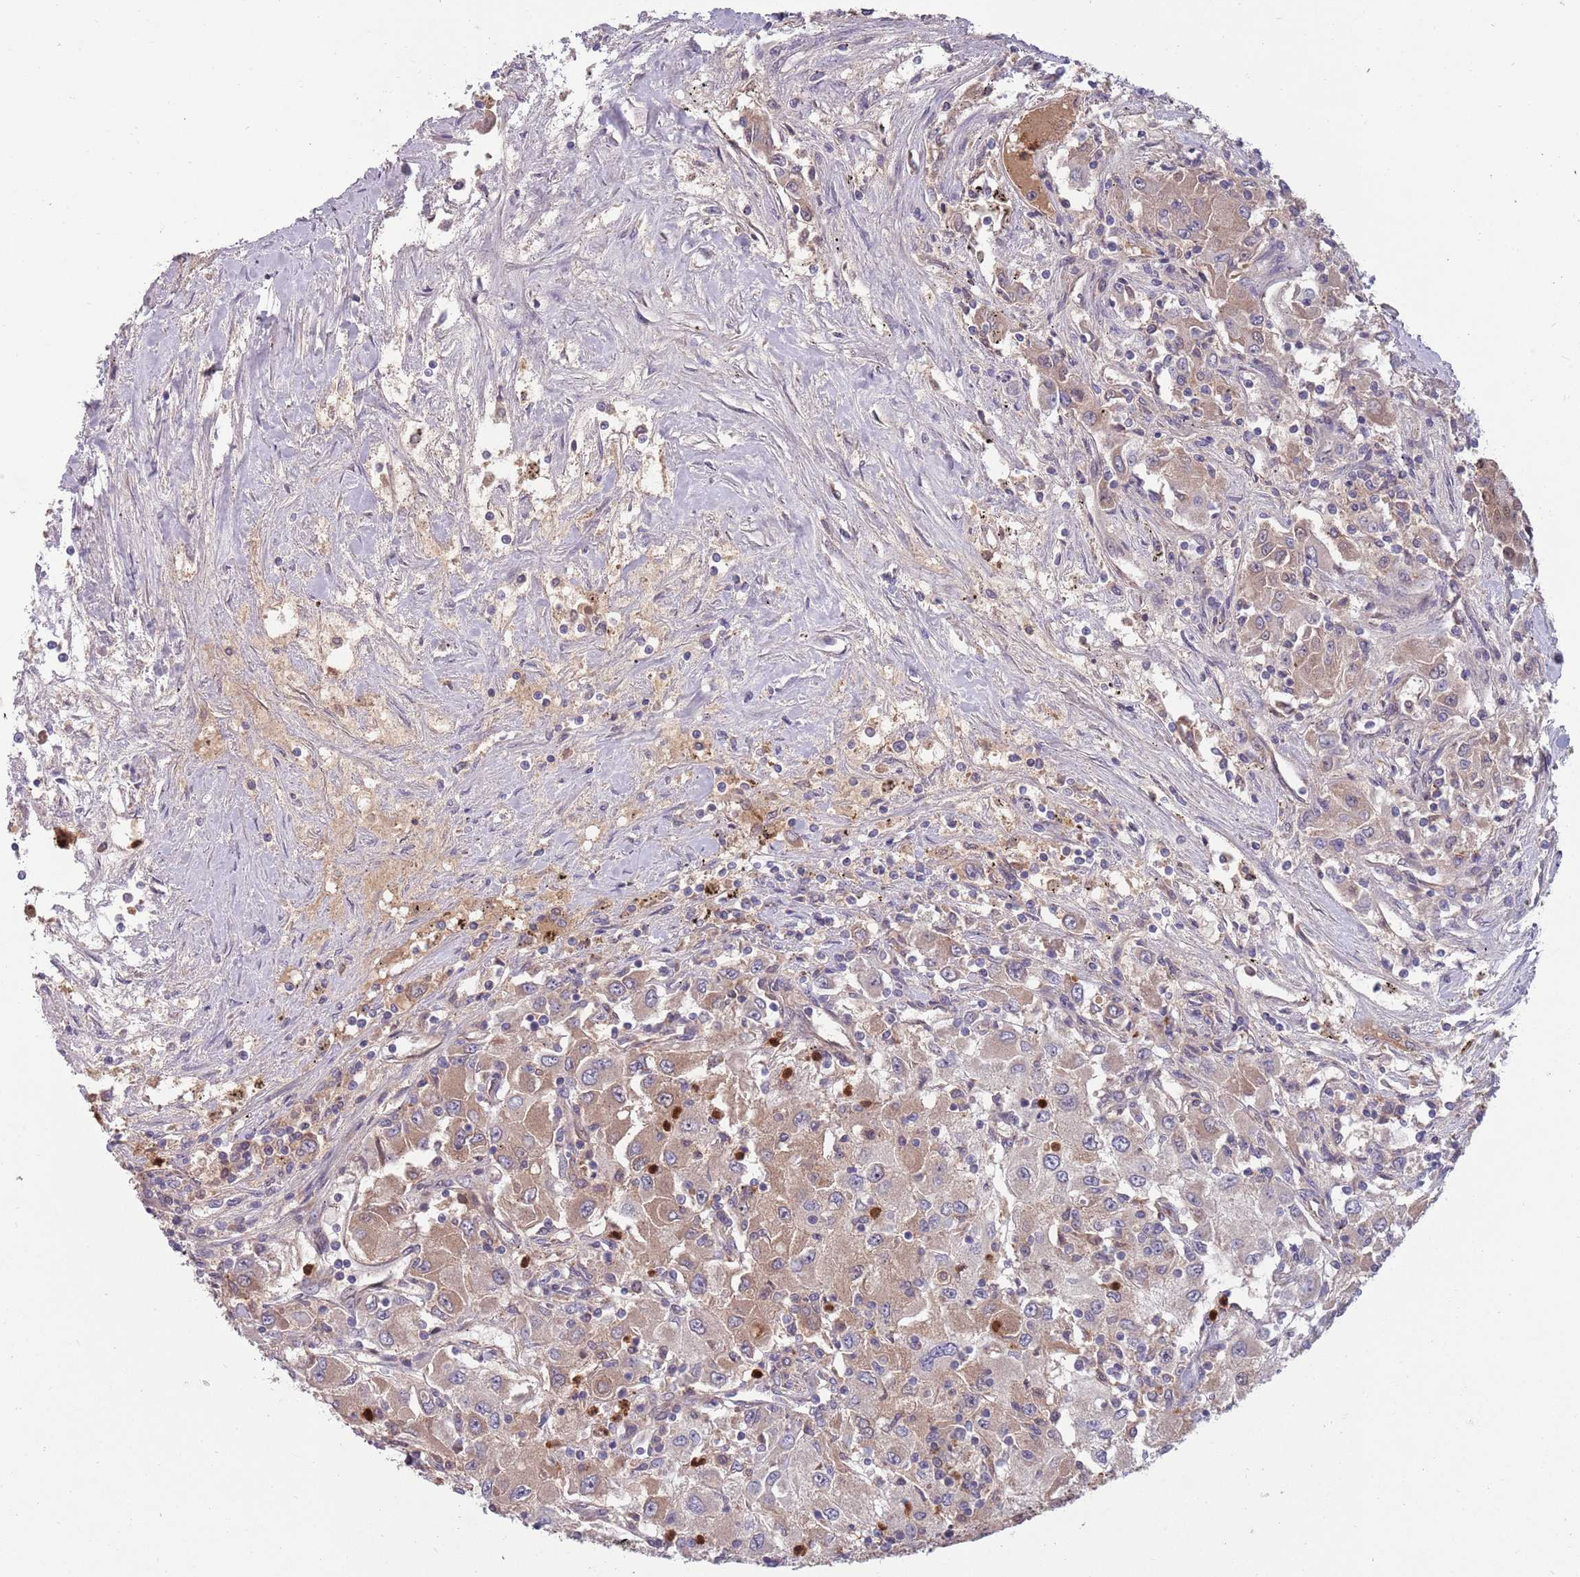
{"staining": {"intensity": "weak", "quantity": "25%-75%", "location": "cytoplasmic/membranous"}, "tissue": "renal cancer", "cell_type": "Tumor cells", "image_type": "cancer", "snomed": [{"axis": "morphology", "description": "Adenocarcinoma, NOS"}, {"axis": "topography", "description": "Kidney"}], "caption": "A brown stain highlights weak cytoplasmic/membranous positivity of a protein in human adenocarcinoma (renal) tumor cells.", "gene": "TYW1", "patient": {"sex": "female", "age": 67}}